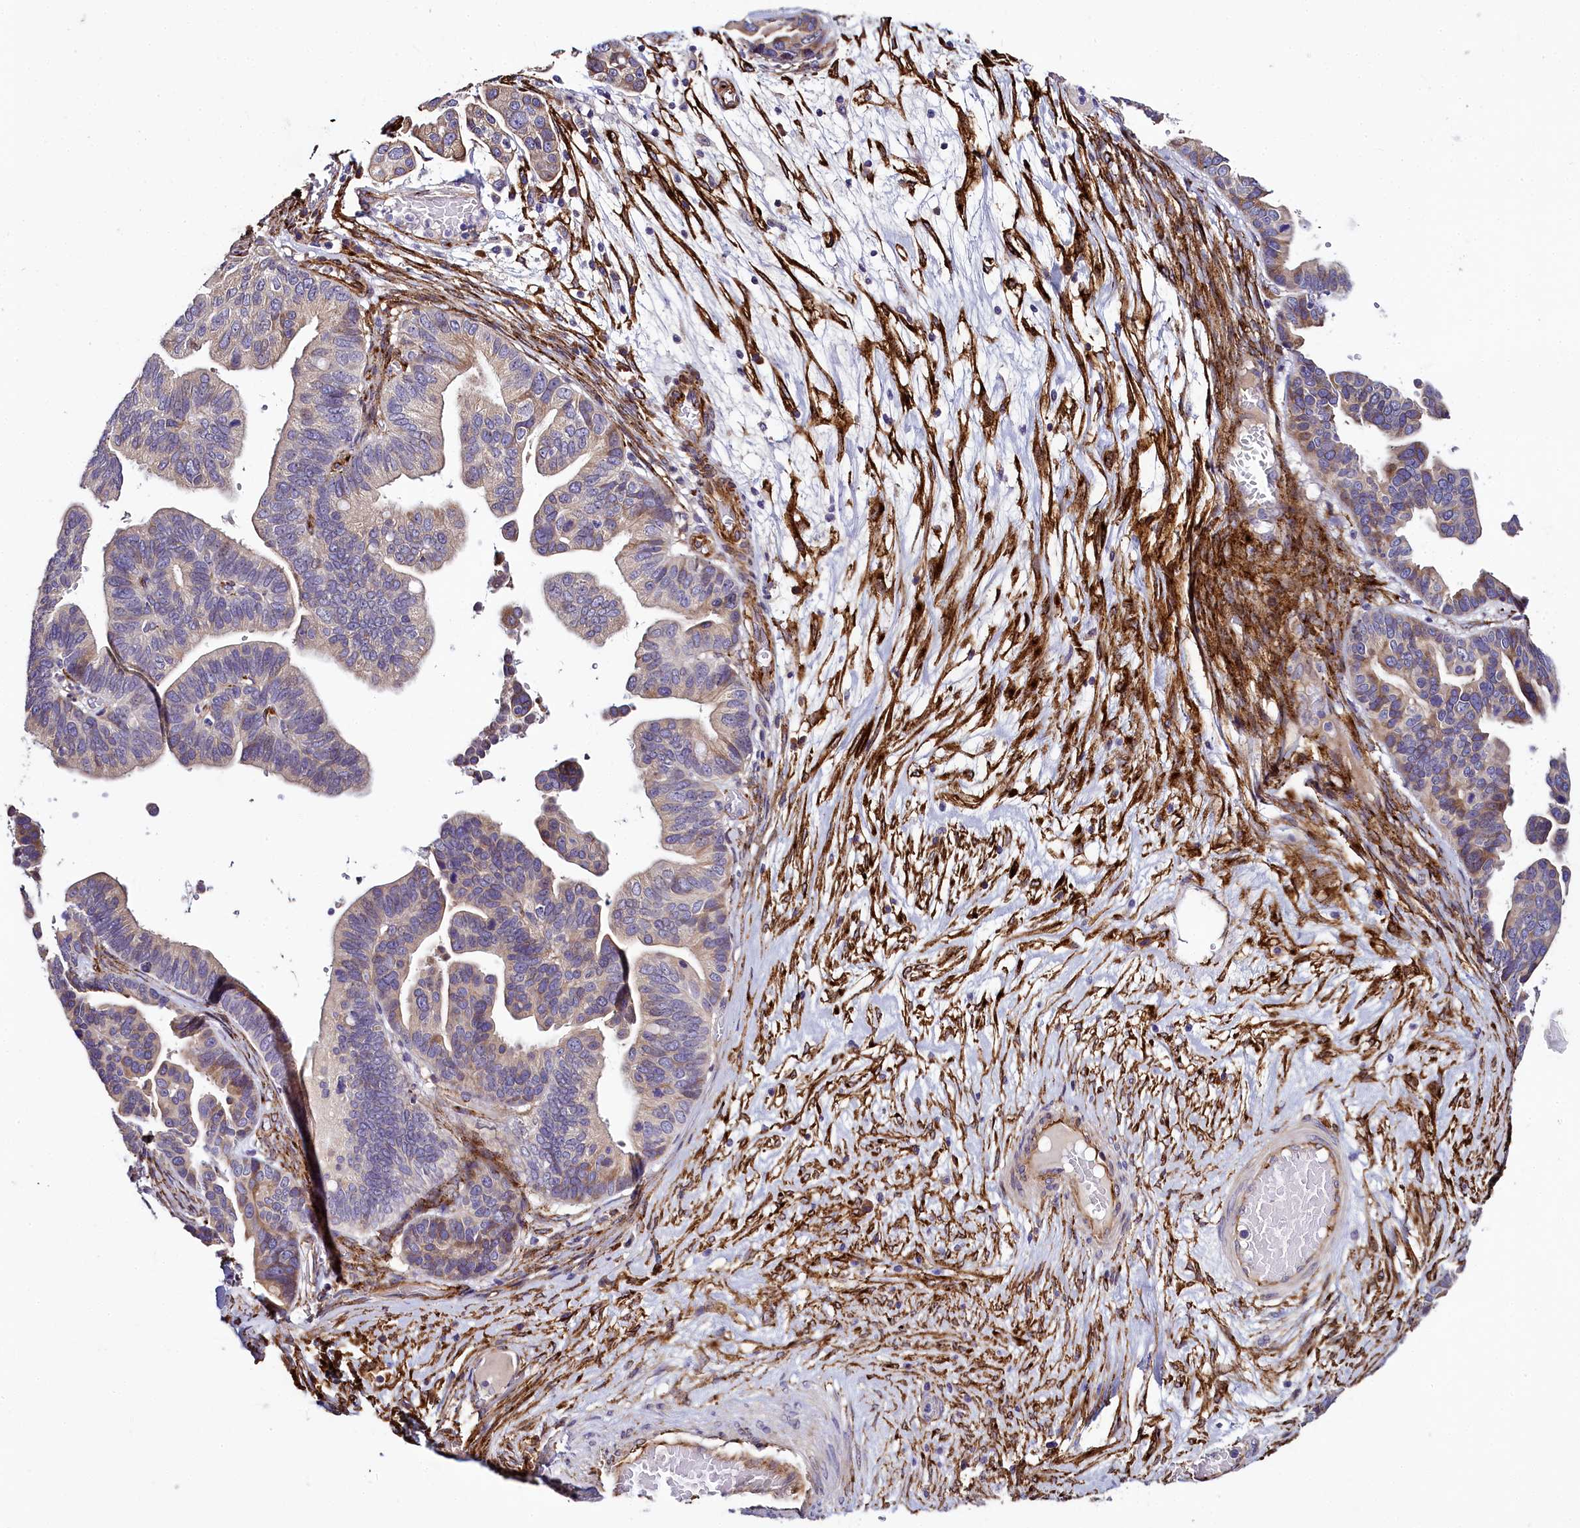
{"staining": {"intensity": "weak", "quantity": "25%-75%", "location": "cytoplasmic/membranous"}, "tissue": "ovarian cancer", "cell_type": "Tumor cells", "image_type": "cancer", "snomed": [{"axis": "morphology", "description": "Cystadenocarcinoma, serous, NOS"}, {"axis": "topography", "description": "Ovary"}], "caption": "IHC image of ovarian cancer (serous cystadenocarcinoma) stained for a protein (brown), which exhibits low levels of weak cytoplasmic/membranous positivity in about 25%-75% of tumor cells.", "gene": "MRC2", "patient": {"sex": "female", "age": 56}}